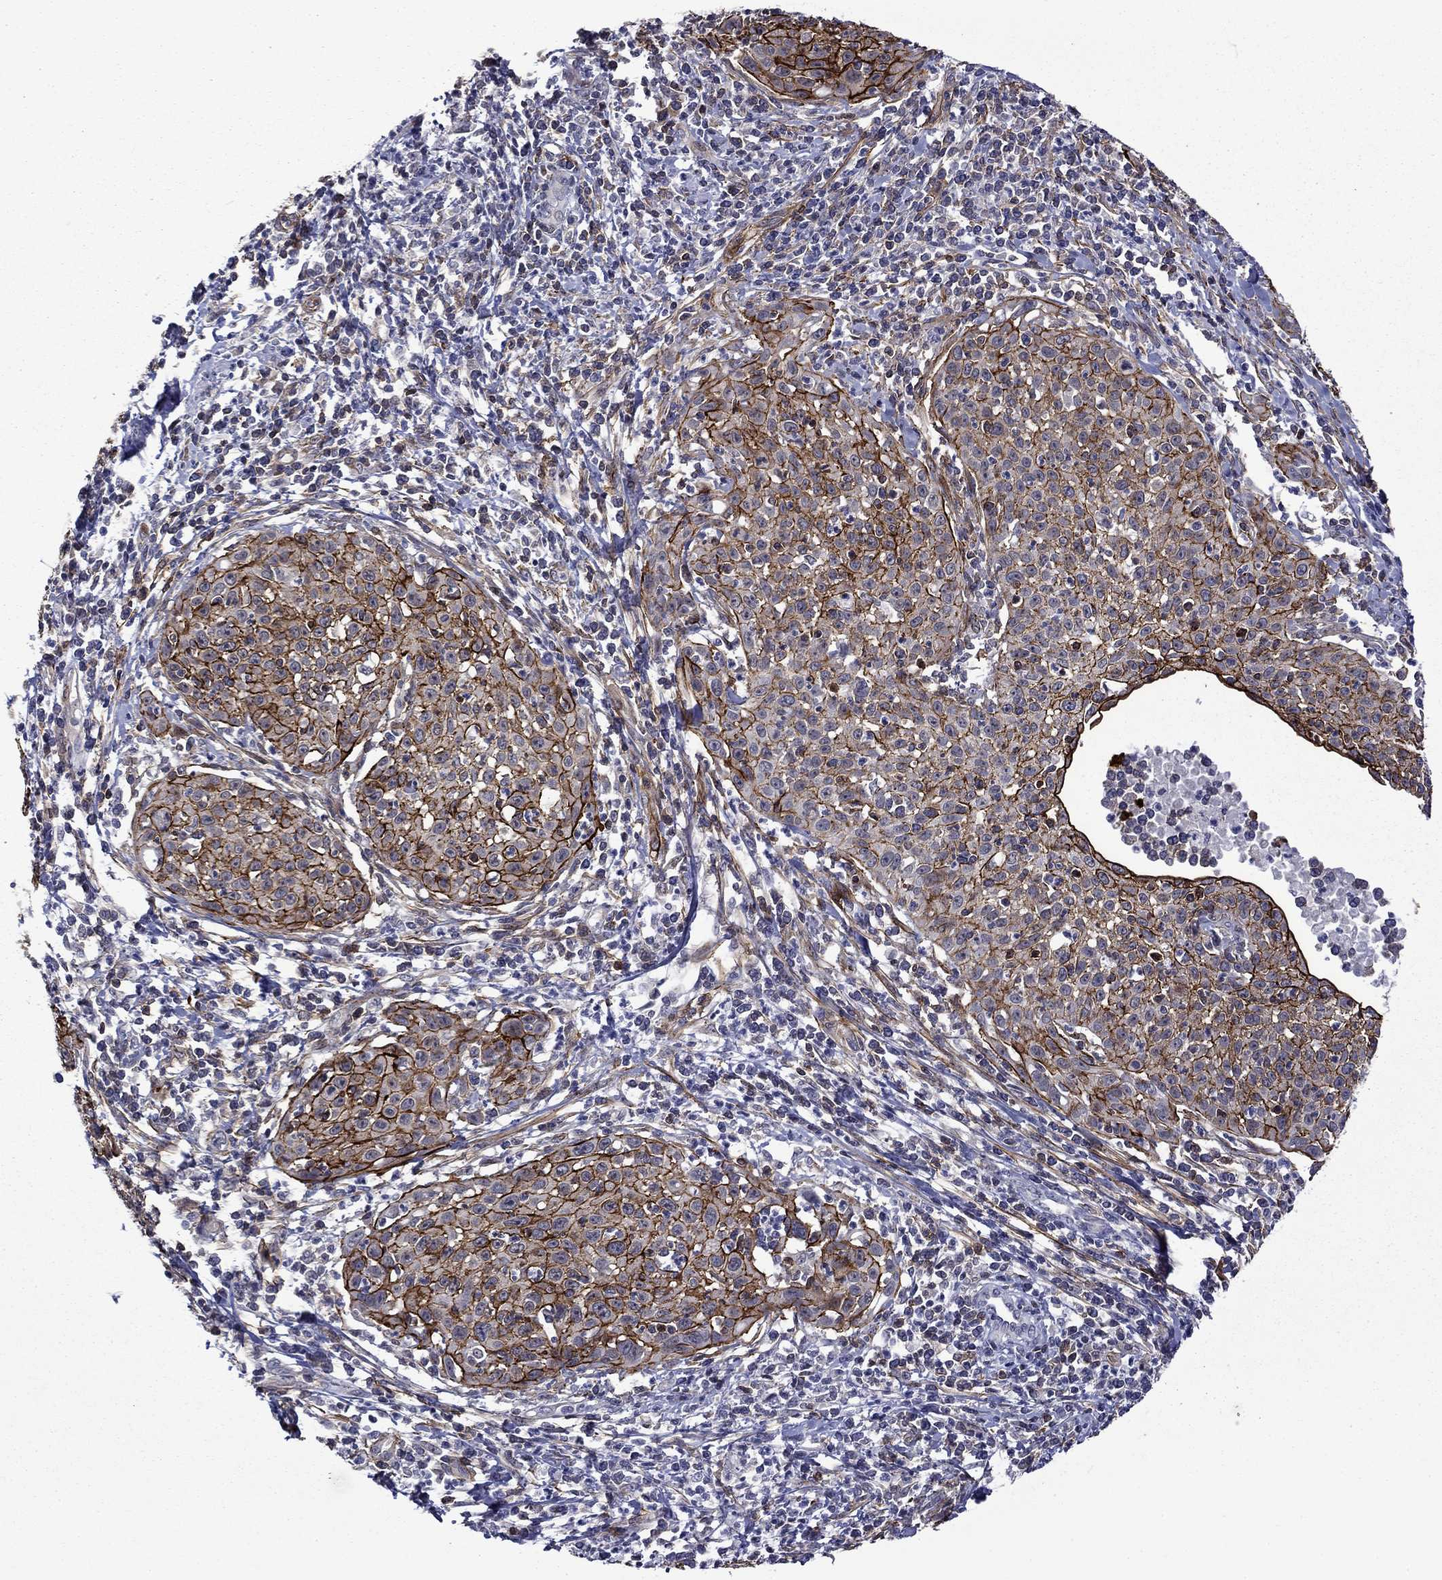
{"staining": {"intensity": "strong", "quantity": ">75%", "location": "cytoplasmic/membranous"}, "tissue": "cervical cancer", "cell_type": "Tumor cells", "image_type": "cancer", "snomed": [{"axis": "morphology", "description": "Squamous cell carcinoma, NOS"}, {"axis": "topography", "description": "Cervix"}], "caption": "Strong cytoplasmic/membranous staining is appreciated in approximately >75% of tumor cells in cervical squamous cell carcinoma.", "gene": "LMO7", "patient": {"sex": "female", "age": 26}}